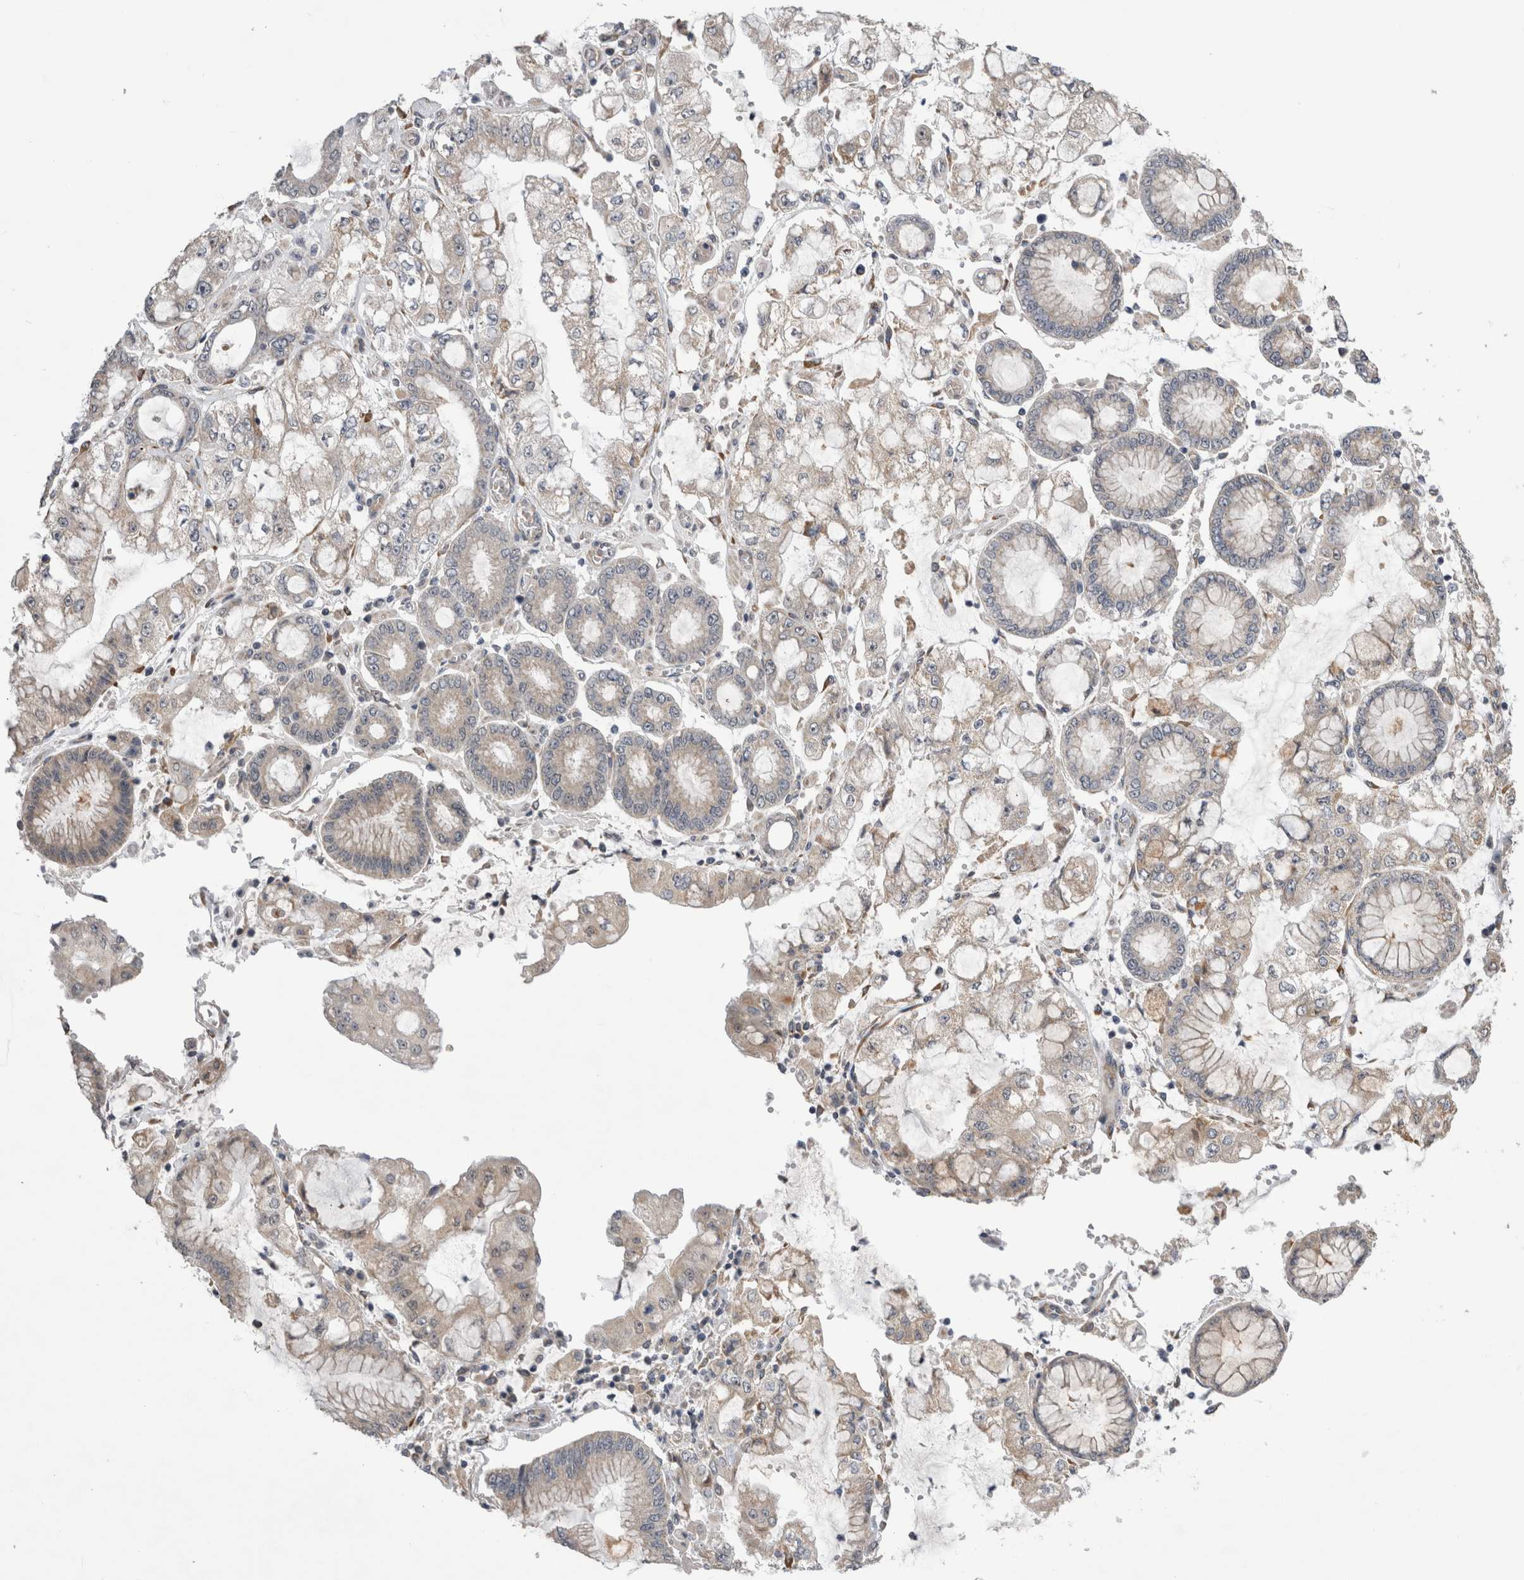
{"staining": {"intensity": "weak", "quantity": "<25%", "location": "cytoplasmic/membranous"}, "tissue": "stomach cancer", "cell_type": "Tumor cells", "image_type": "cancer", "snomed": [{"axis": "morphology", "description": "Adenocarcinoma, NOS"}, {"axis": "topography", "description": "Stomach"}], "caption": "There is no significant staining in tumor cells of stomach adenocarcinoma.", "gene": "ARHGAP29", "patient": {"sex": "male", "age": 76}}